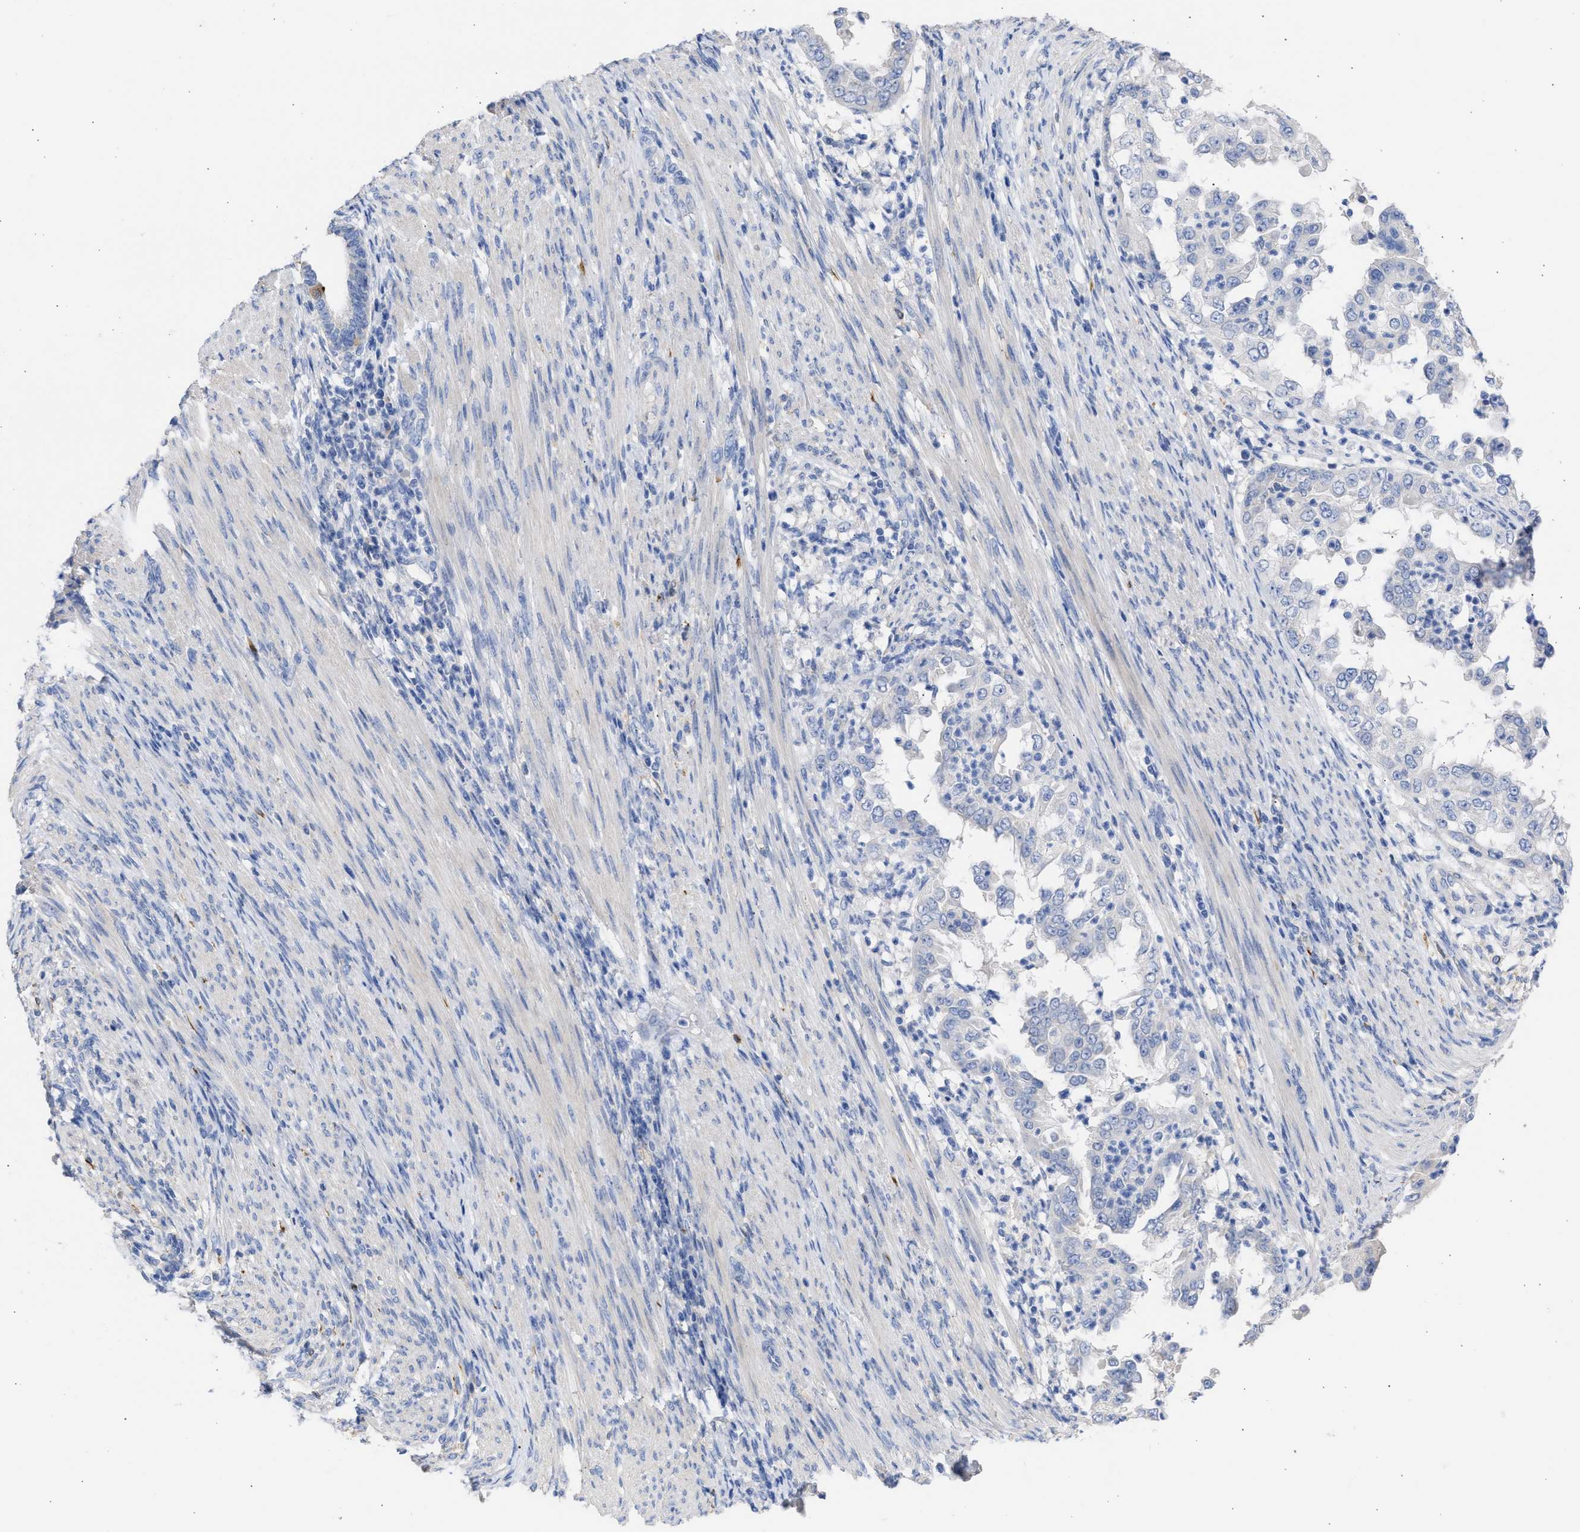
{"staining": {"intensity": "negative", "quantity": "none", "location": "none"}, "tissue": "endometrial cancer", "cell_type": "Tumor cells", "image_type": "cancer", "snomed": [{"axis": "morphology", "description": "Adenocarcinoma, NOS"}, {"axis": "topography", "description": "Endometrium"}], "caption": "This is an immunohistochemistry (IHC) image of adenocarcinoma (endometrial). There is no positivity in tumor cells.", "gene": "RSPH1", "patient": {"sex": "female", "age": 85}}